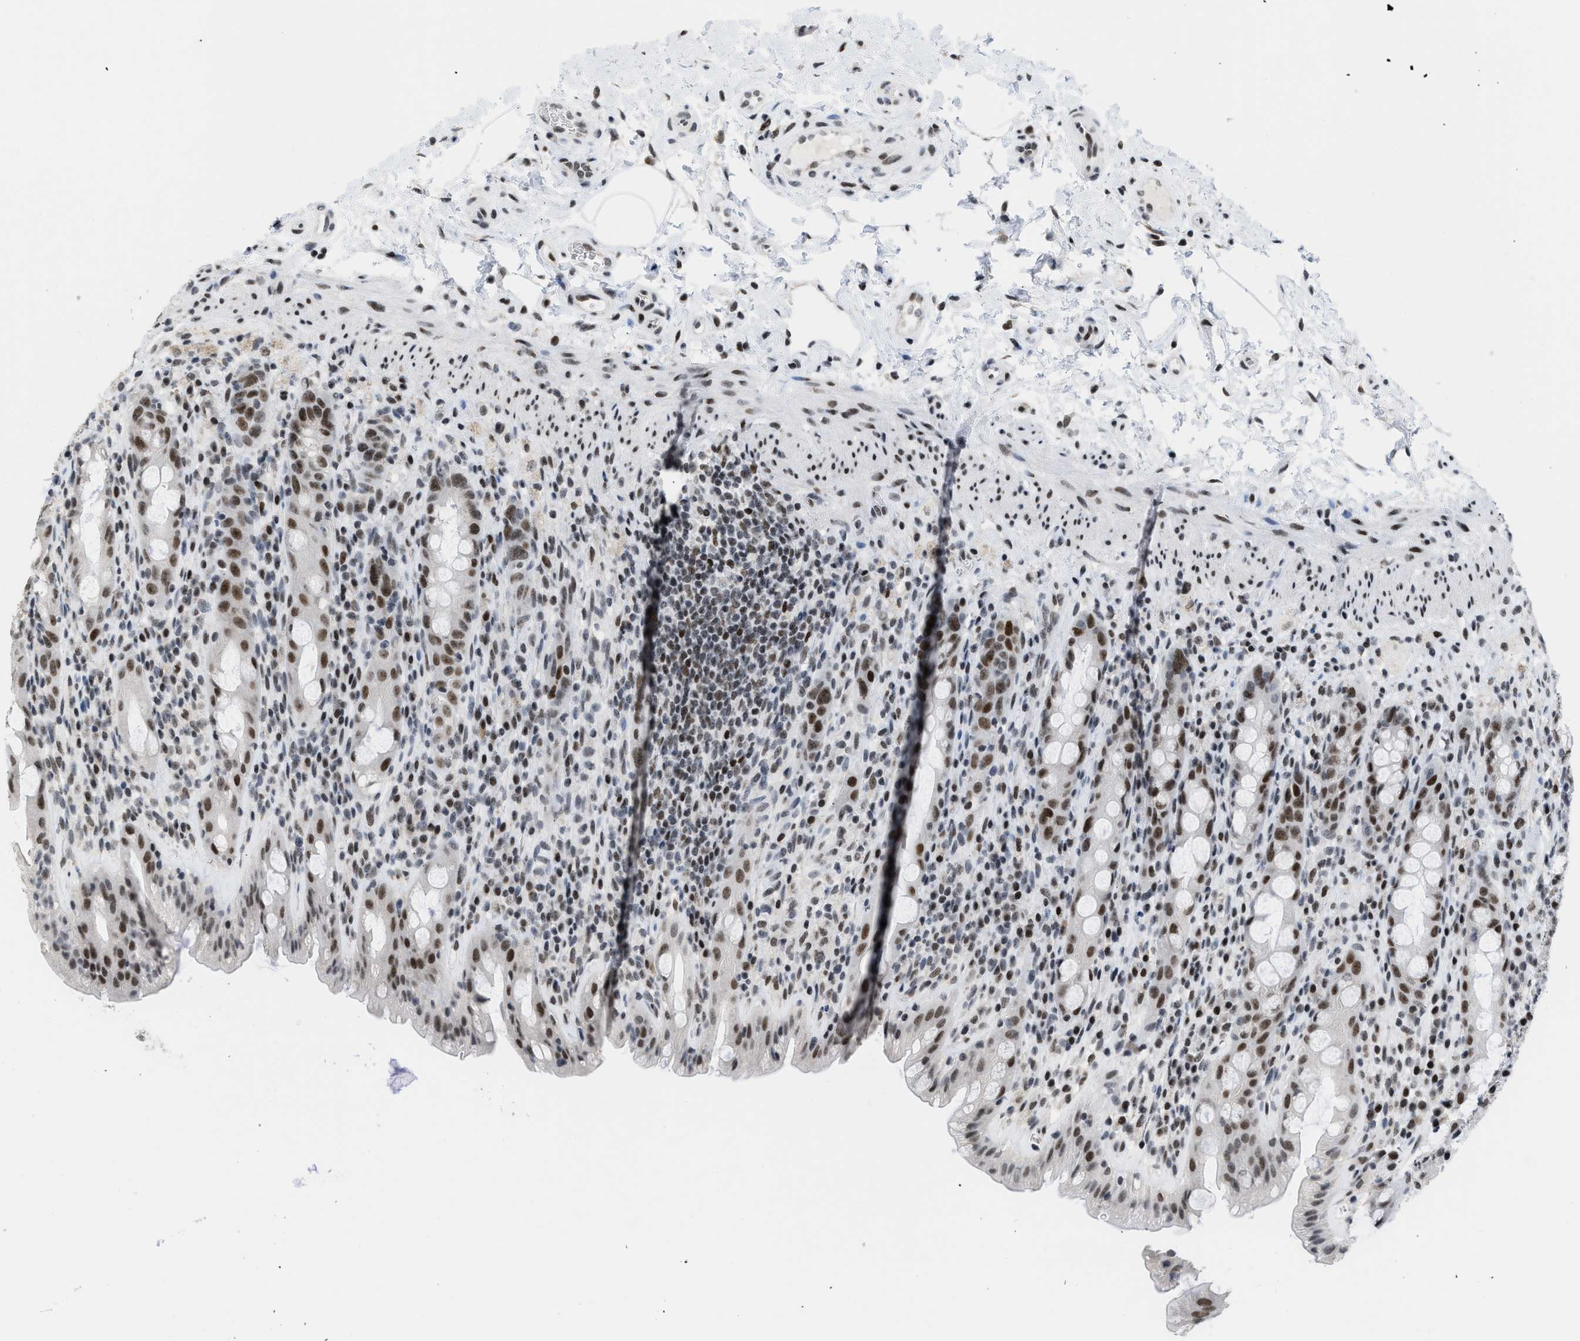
{"staining": {"intensity": "strong", "quantity": ">75%", "location": "nuclear"}, "tissue": "rectum", "cell_type": "Glandular cells", "image_type": "normal", "snomed": [{"axis": "morphology", "description": "Normal tissue, NOS"}, {"axis": "topography", "description": "Rectum"}], "caption": "IHC micrograph of benign rectum stained for a protein (brown), which demonstrates high levels of strong nuclear positivity in approximately >75% of glandular cells.", "gene": "TERF2IP", "patient": {"sex": "male", "age": 44}}